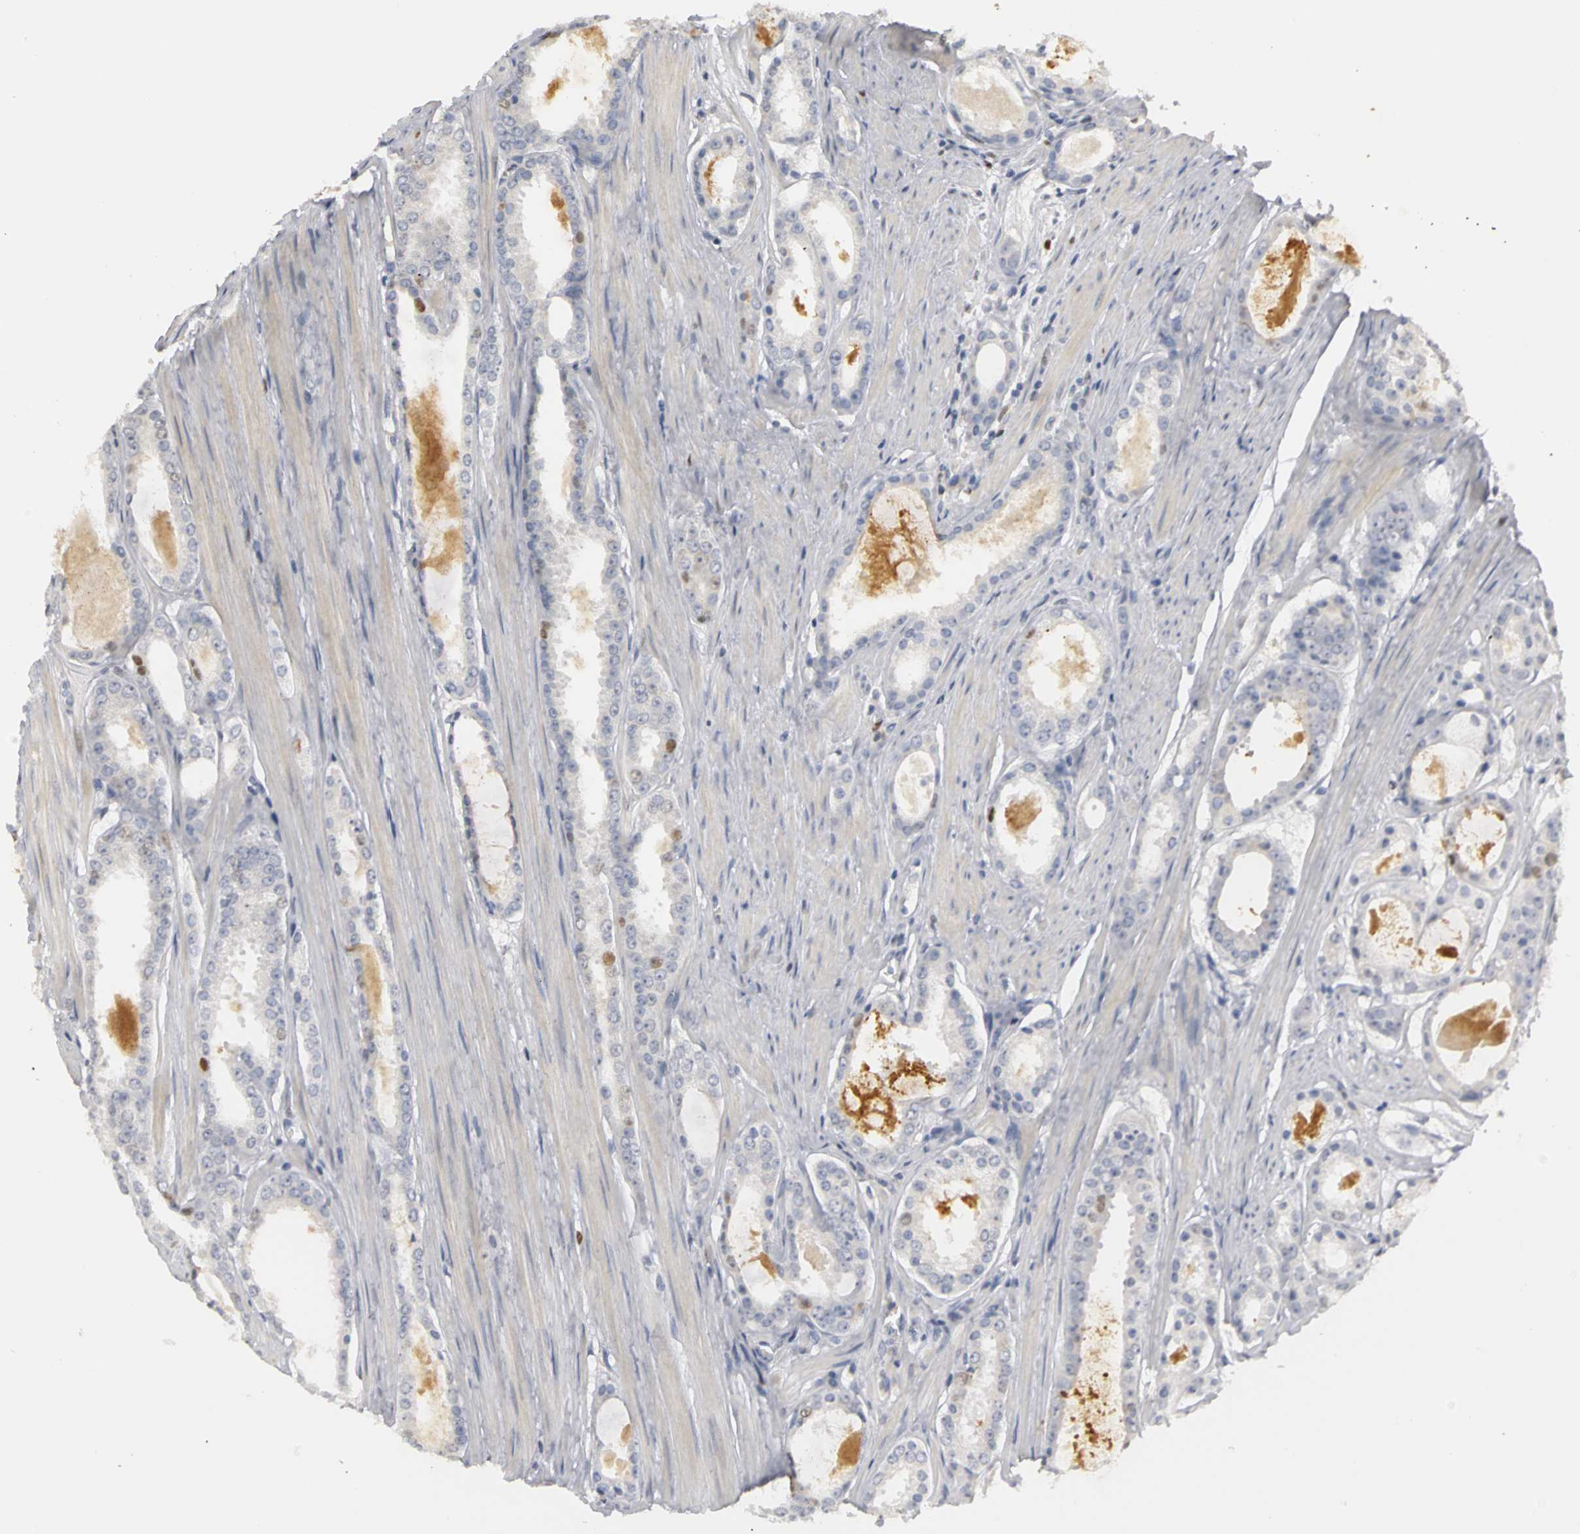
{"staining": {"intensity": "weak", "quantity": "<25%", "location": "nuclear"}, "tissue": "prostate cancer", "cell_type": "Tumor cells", "image_type": "cancer", "snomed": [{"axis": "morphology", "description": "Adenocarcinoma, Low grade"}, {"axis": "topography", "description": "Prostate"}], "caption": "High power microscopy image of an immunohistochemistry (IHC) micrograph of prostate cancer, revealing no significant staining in tumor cells. Brightfield microscopy of immunohistochemistry stained with DAB (brown) and hematoxylin (blue), captured at high magnification.", "gene": "MCM6", "patient": {"sex": "male", "age": 57}}